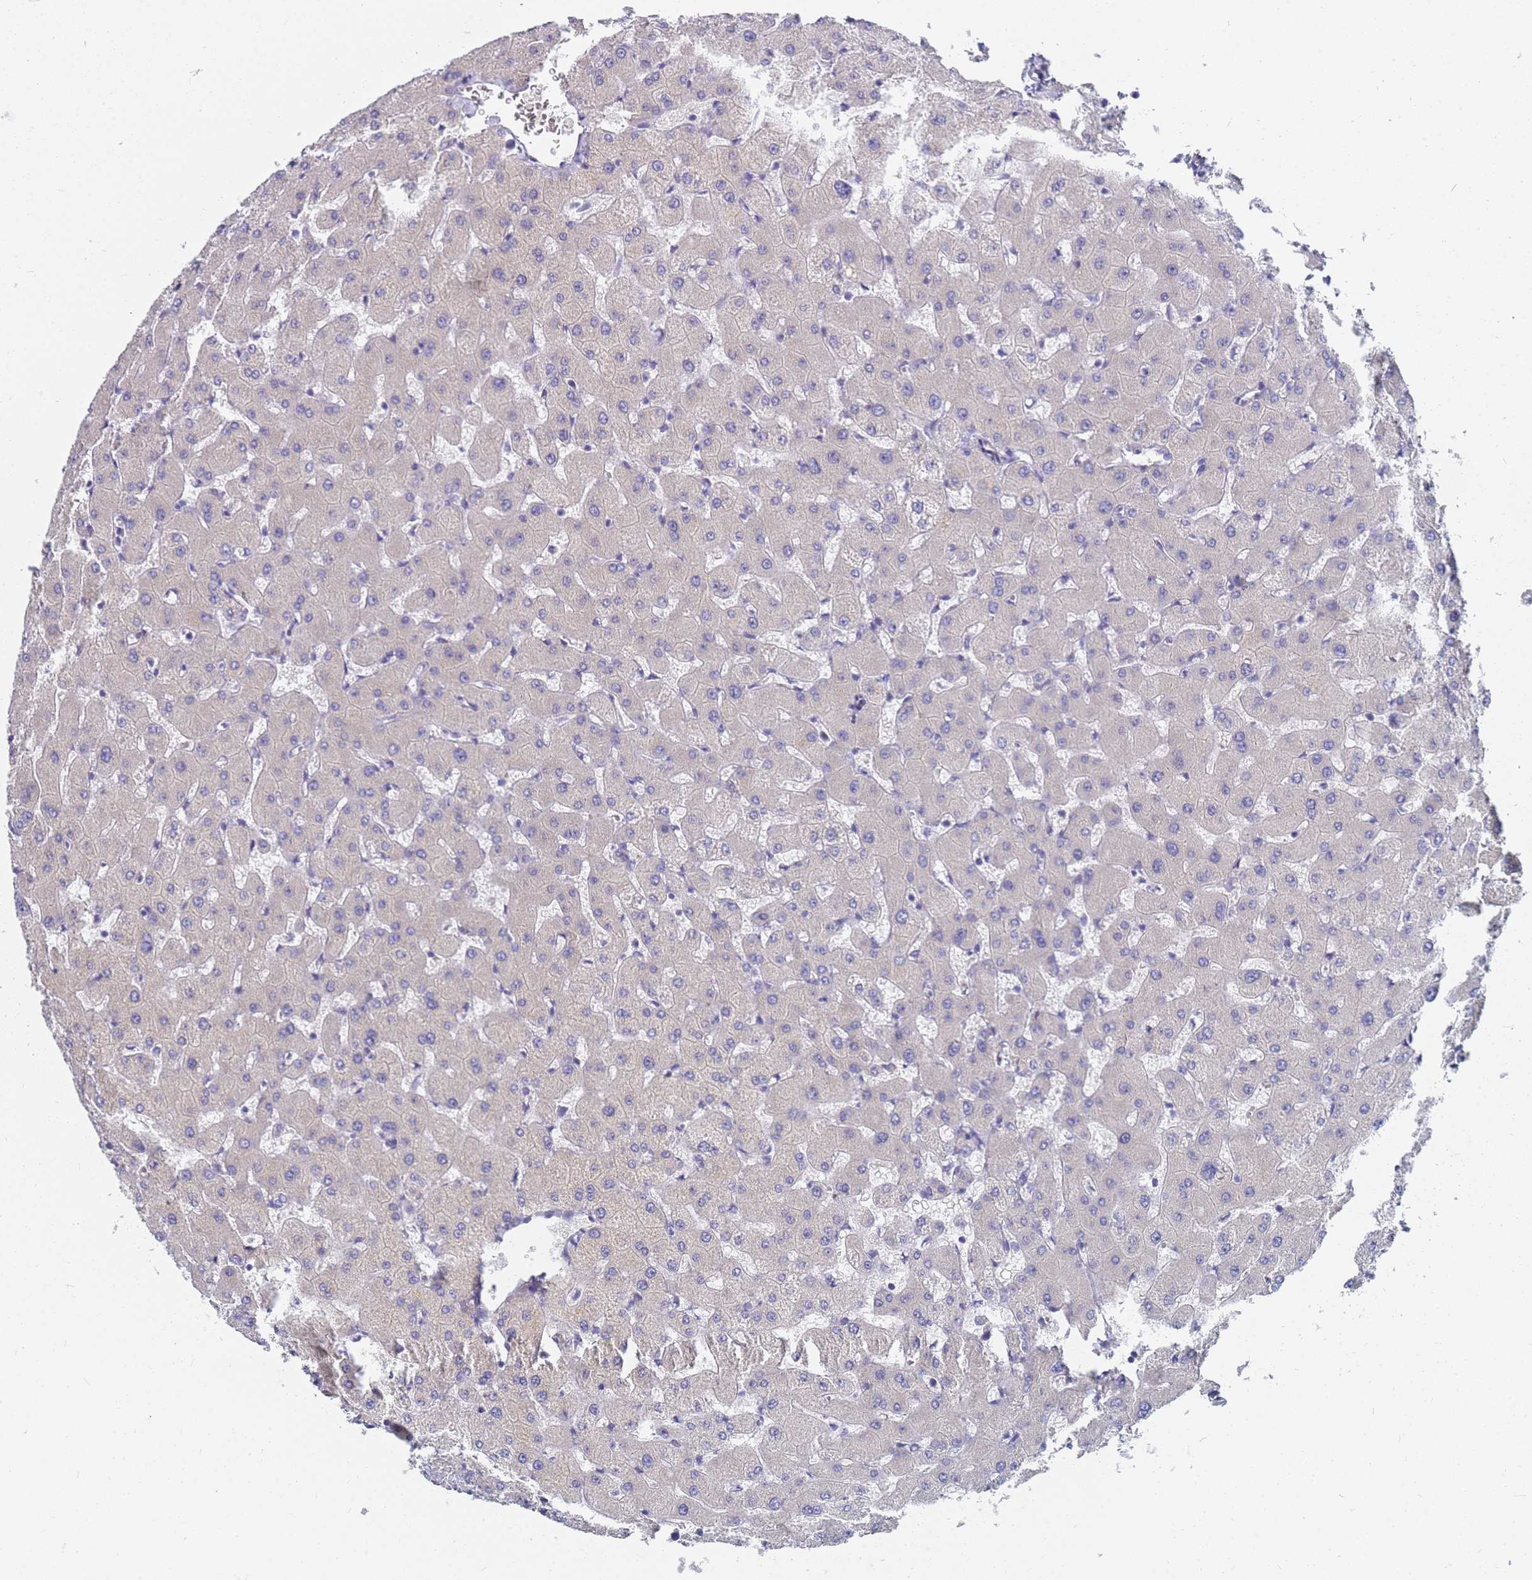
{"staining": {"intensity": "negative", "quantity": "none", "location": "none"}, "tissue": "liver", "cell_type": "Cholangiocytes", "image_type": "normal", "snomed": [{"axis": "morphology", "description": "Normal tissue, NOS"}, {"axis": "topography", "description": "Liver"}], "caption": "Immunohistochemistry photomicrograph of benign liver stained for a protein (brown), which shows no staining in cholangiocytes. Brightfield microscopy of IHC stained with DAB (3,3'-diaminobenzidine) (brown) and hematoxylin (blue), captured at high magnification.", "gene": "FAM166B", "patient": {"sex": "female", "age": 63}}